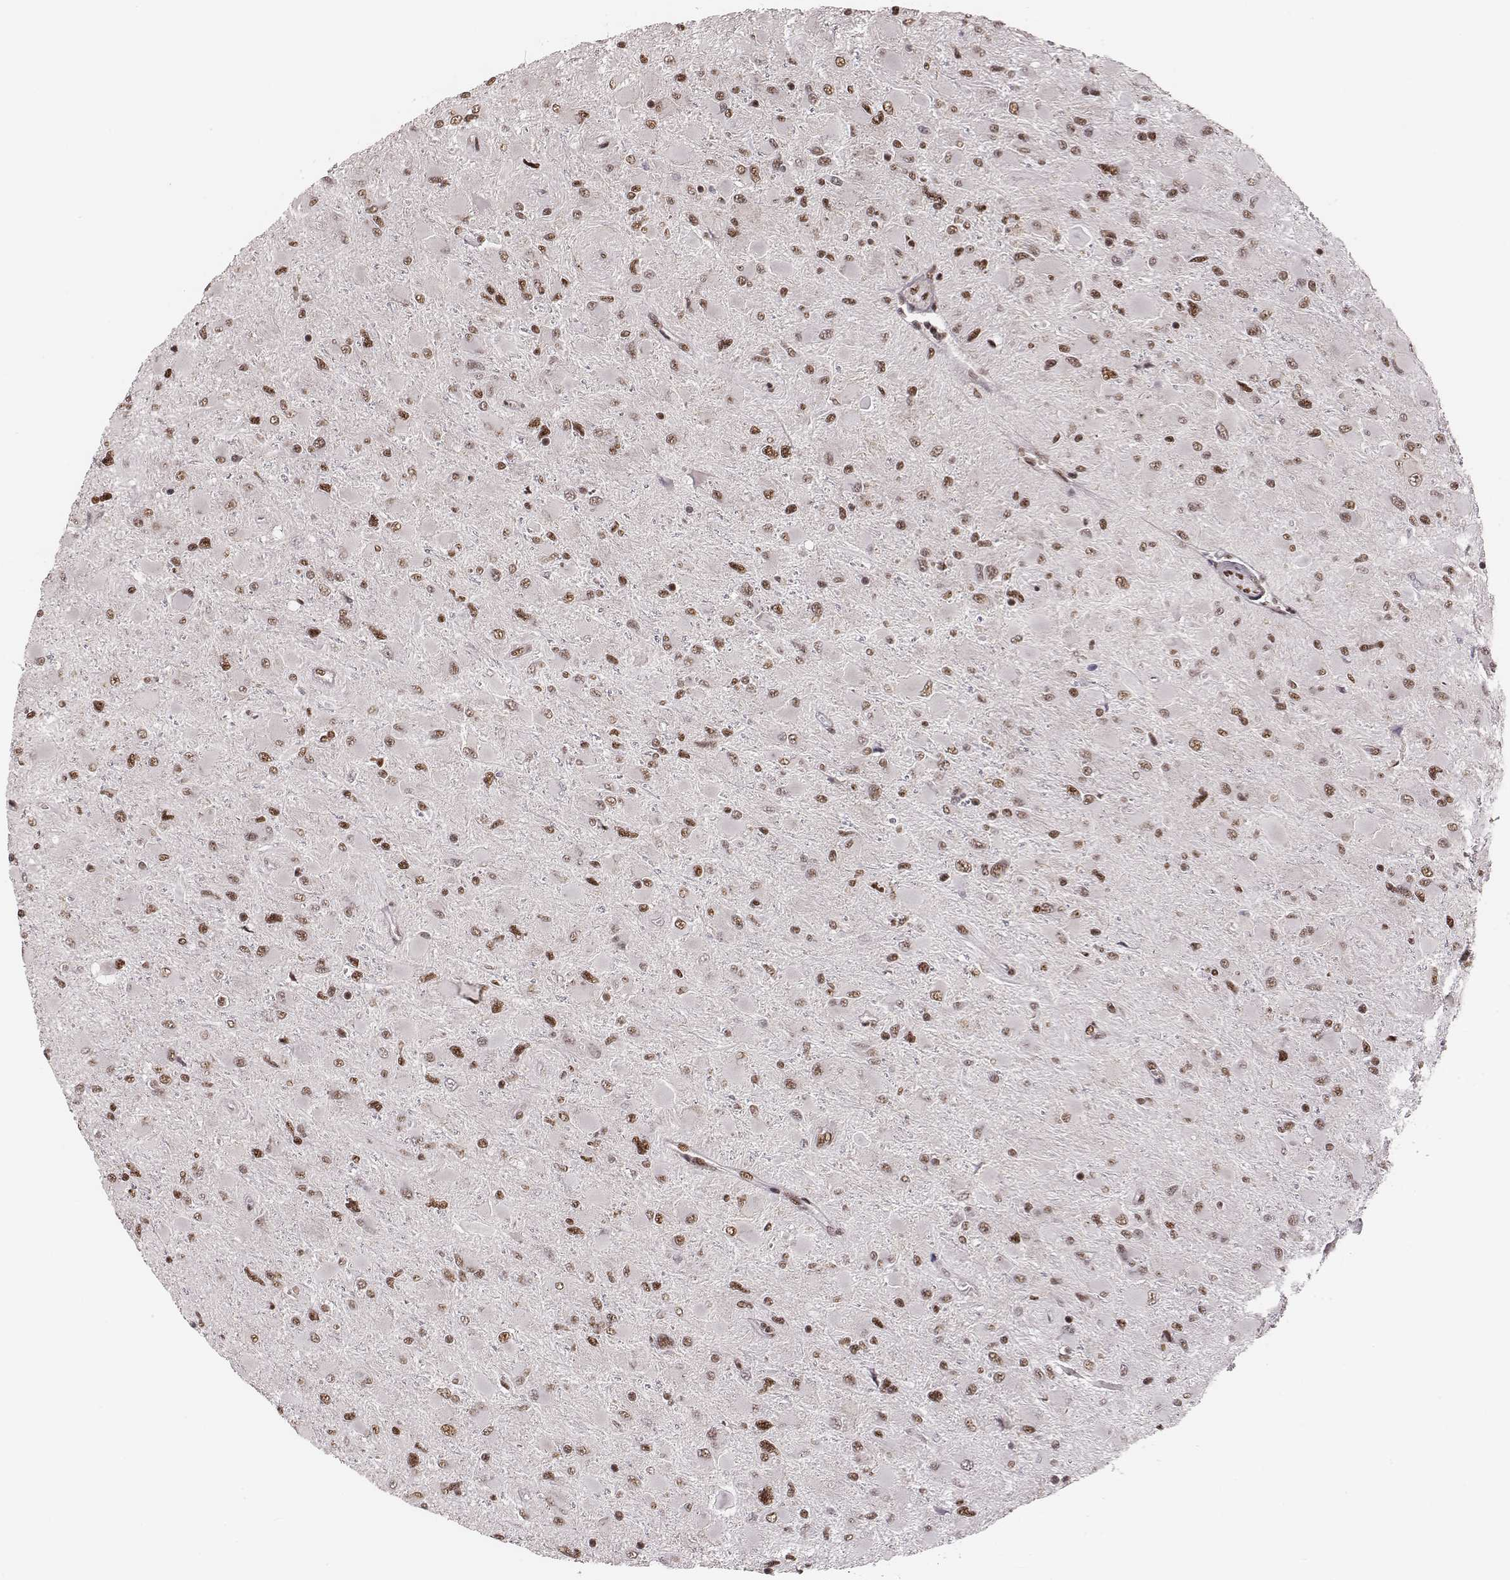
{"staining": {"intensity": "moderate", "quantity": ">75%", "location": "nuclear"}, "tissue": "glioma", "cell_type": "Tumor cells", "image_type": "cancer", "snomed": [{"axis": "morphology", "description": "Glioma, malignant, High grade"}, {"axis": "topography", "description": "Cerebral cortex"}], "caption": "Malignant glioma (high-grade) stained with IHC exhibits moderate nuclear expression in about >75% of tumor cells.", "gene": "LUC7L", "patient": {"sex": "female", "age": 36}}